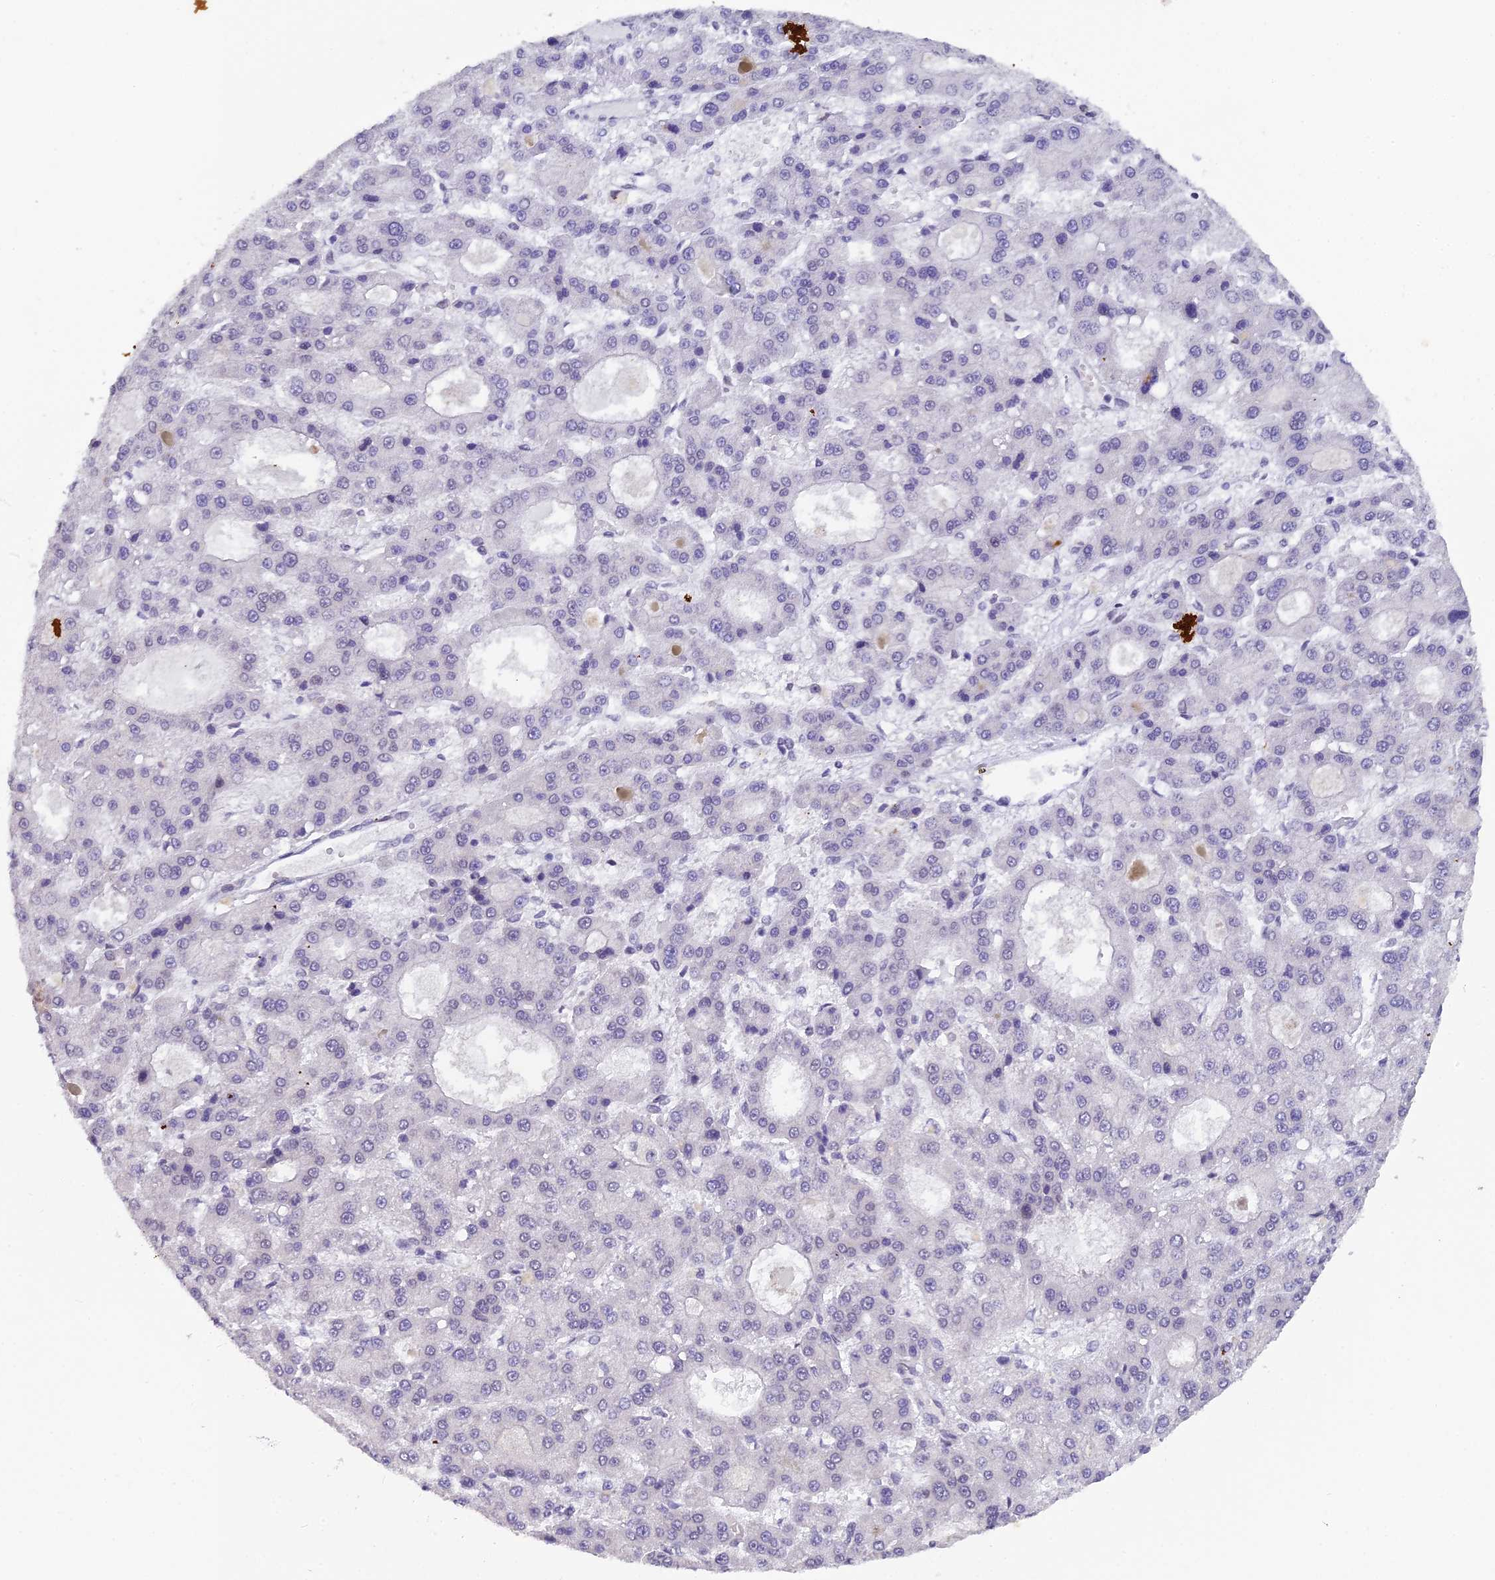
{"staining": {"intensity": "negative", "quantity": "none", "location": "none"}, "tissue": "liver cancer", "cell_type": "Tumor cells", "image_type": "cancer", "snomed": [{"axis": "morphology", "description": "Carcinoma, Hepatocellular, NOS"}, {"axis": "topography", "description": "Liver"}], "caption": "Immunohistochemistry (IHC) photomicrograph of human liver cancer stained for a protein (brown), which reveals no staining in tumor cells.", "gene": "XKR9", "patient": {"sex": "male", "age": 70}}